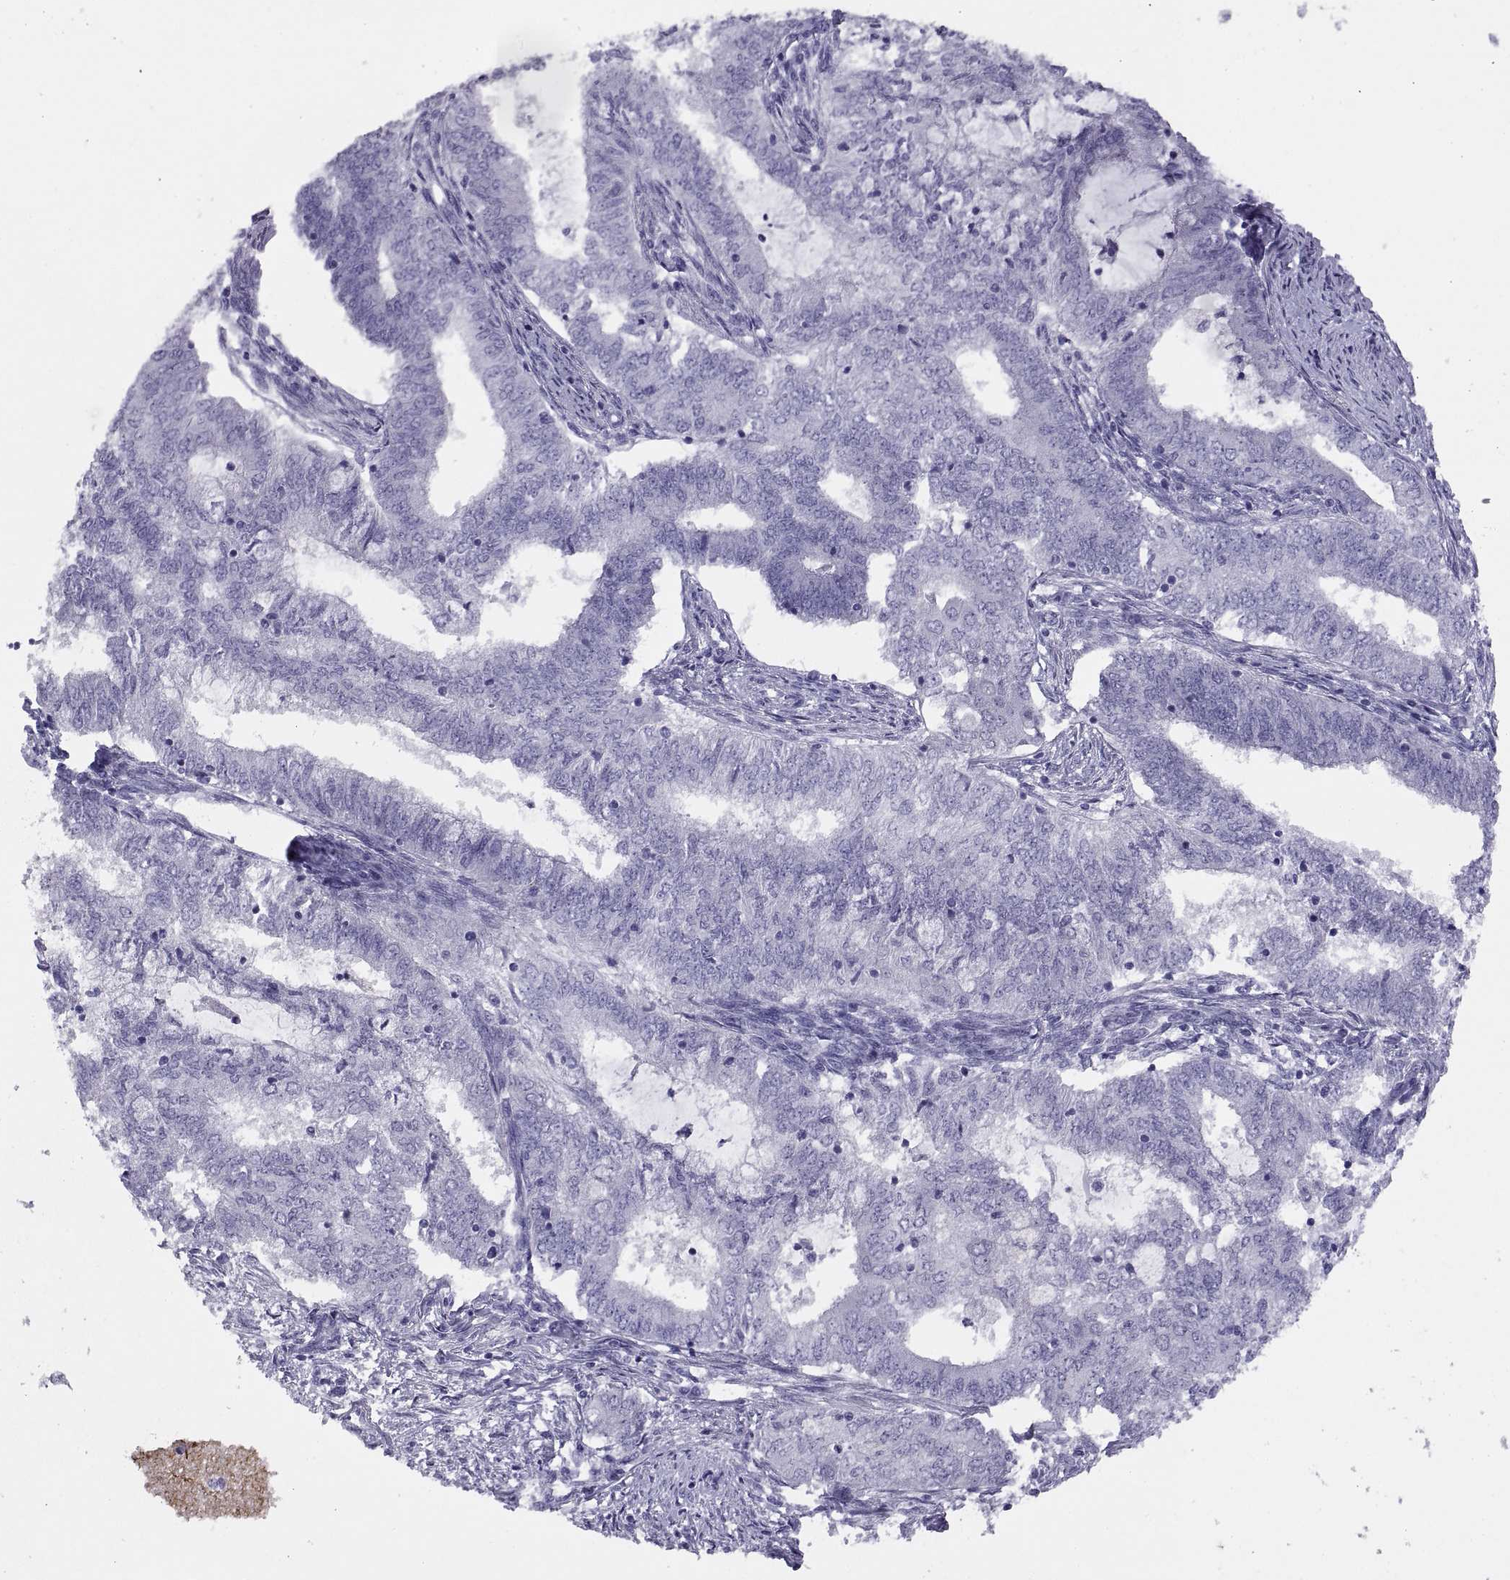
{"staining": {"intensity": "negative", "quantity": "none", "location": "none"}, "tissue": "endometrial cancer", "cell_type": "Tumor cells", "image_type": "cancer", "snomed": [{"axis": "morphology", "description": "Adenocarcinoma, NOS"}, {"axis": "topography", "description": "Endometrium"}], "caption": "This is an IHC micrograph of endometrial cancer. There is no expression in tumor cells.", "gene": "RGS20", "patient": {"sex": "female", "age": 62}}